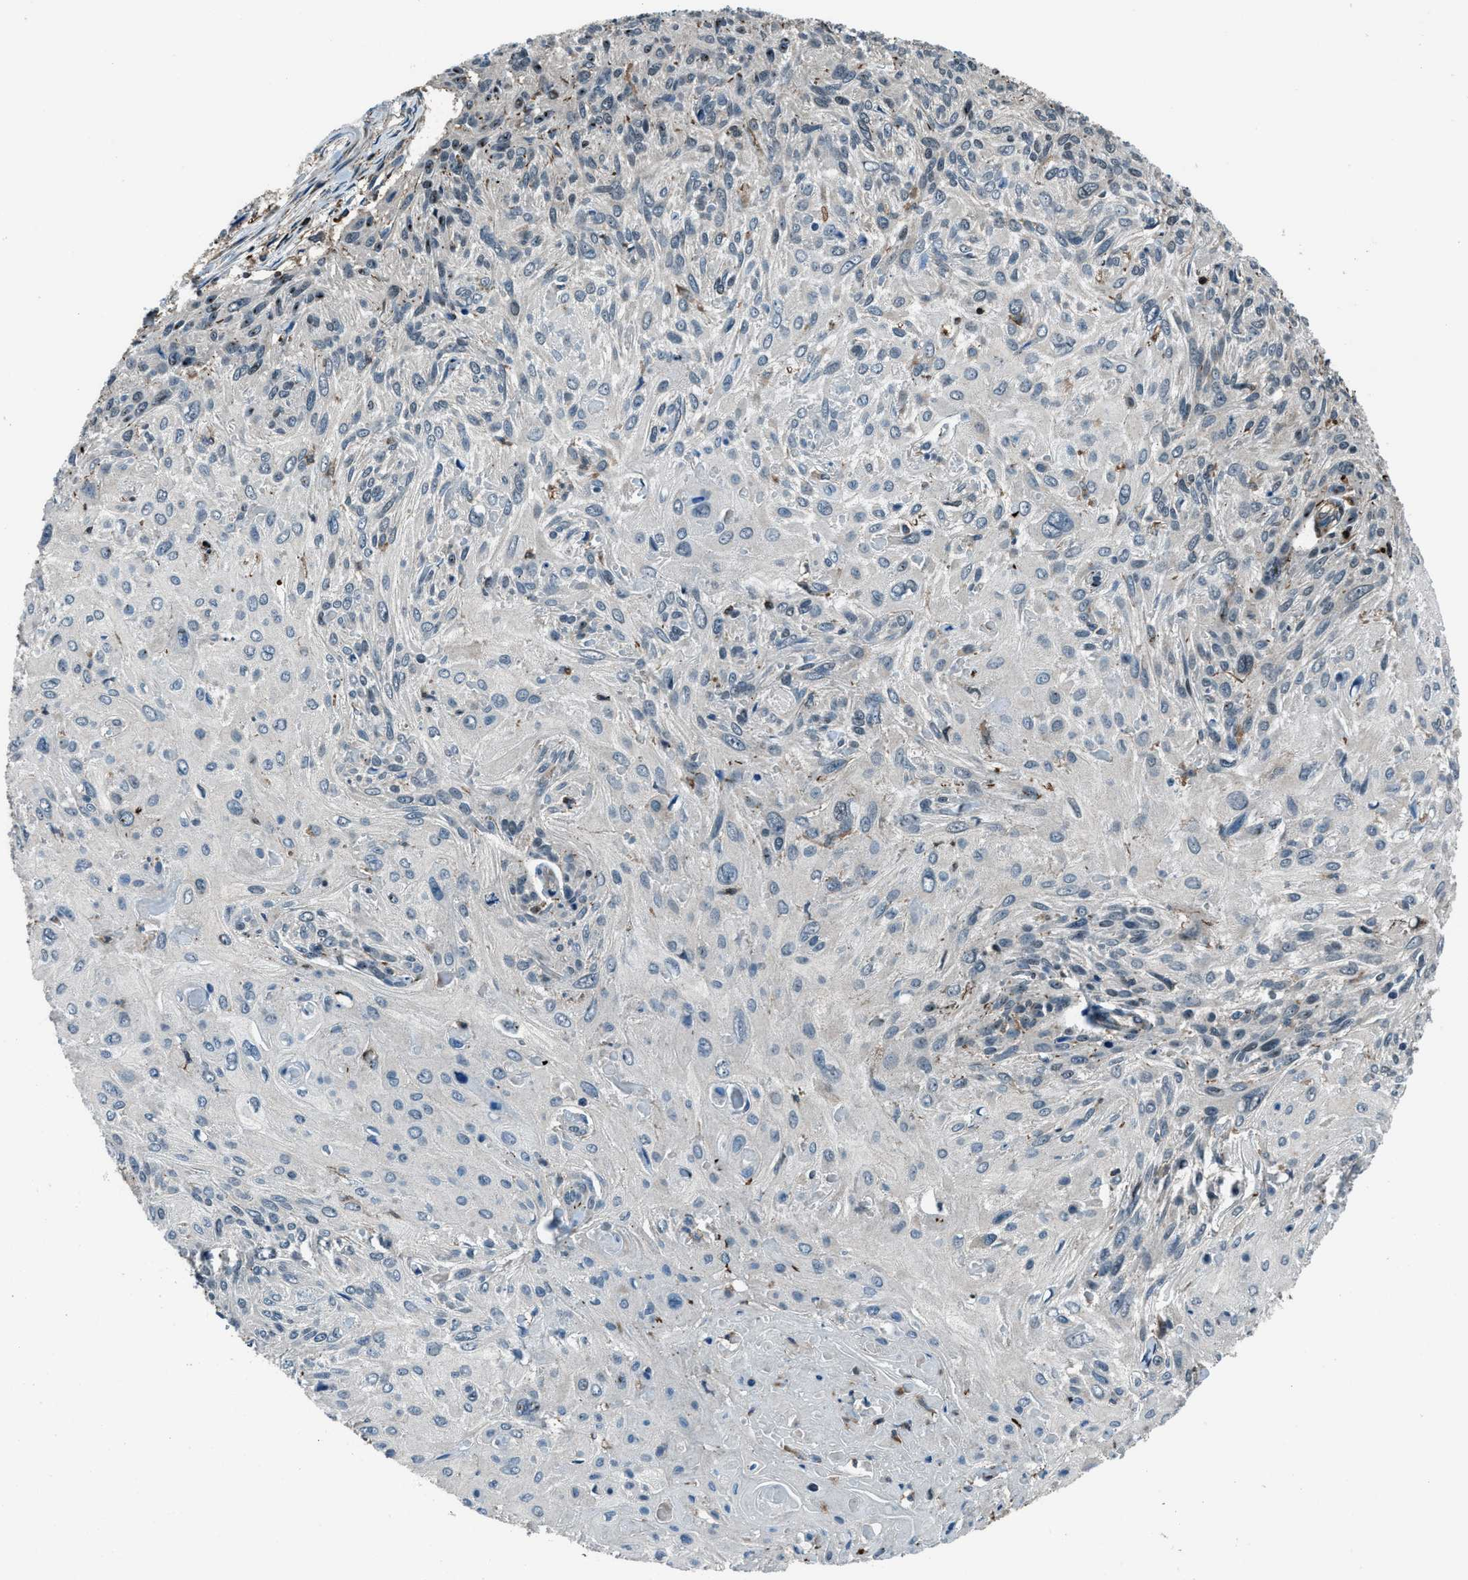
{"staining": {"intensity": "negative", "quantity": "none", "location": "none"}, "tissue": "cervical cancer", "cell_type": "Tumor cells", "image_type": "cancer", "snomed": [{"axis": "morphology", "description": "Squamous cell carcinoma, NOS"}, {"axis": "topography", "description": "Cervix"}], "caption": "There is no significant positivity in tumor cells of cervical cancer.", "gene": "SNX30", "patient": {"sex": "female", "age": 51}}